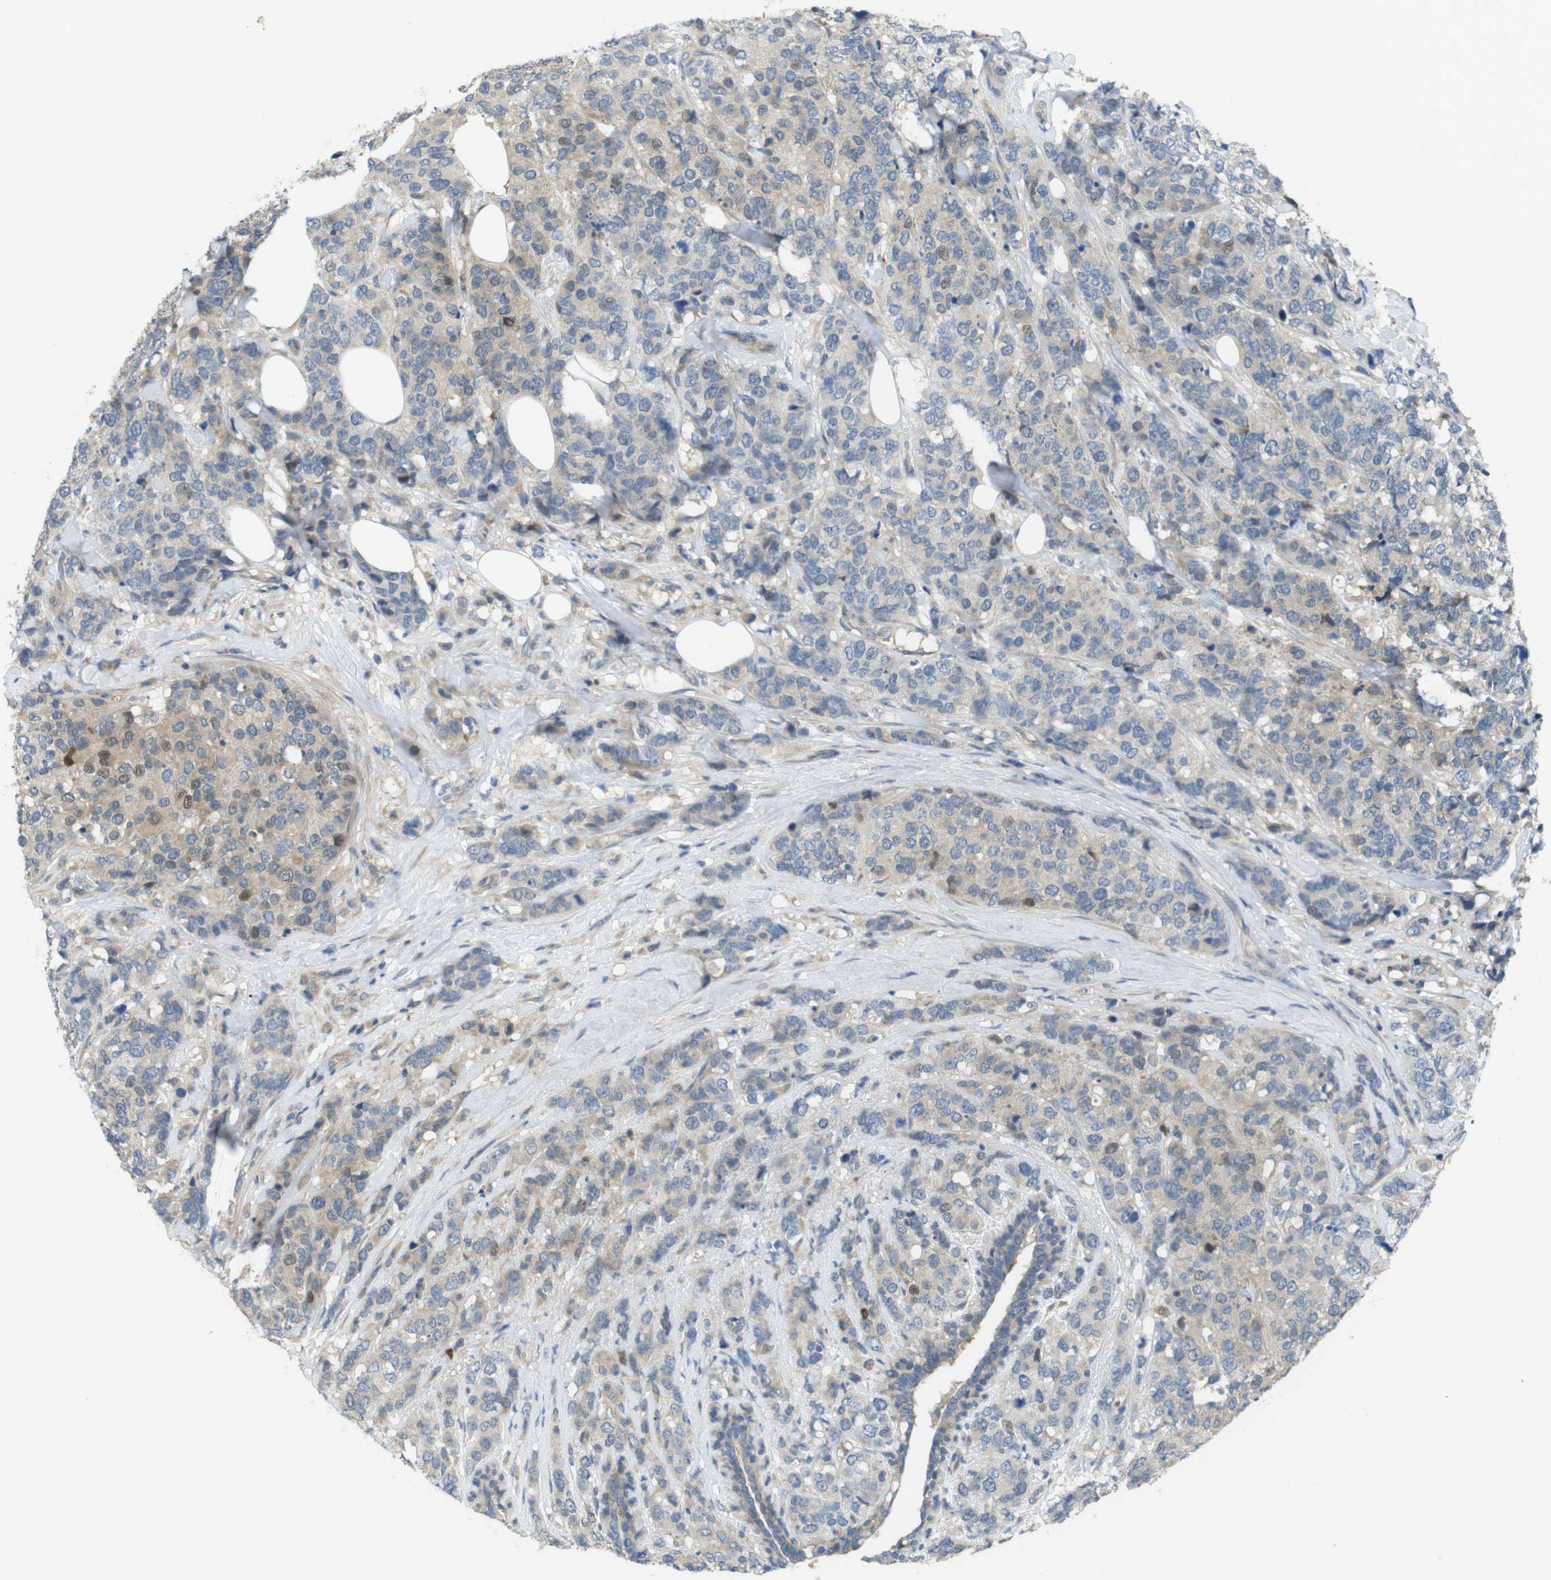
{"staining": {"intensity": "weak", "quantity": "<25%", "location": "cytoplasmic/membranous,nuclear"}, "tissue": "breast cancer", "cell_type": "Tumor cells", "image_type": "cancer", "snomed": [{"axis": "morphology", "description": "Lobular carcinoma"}, {"axis": "topography", "description": "Breast"}], "caption": "IHC micrograph of human breast cancer stained for a protein (brown), which displays no staining in tumor cells.", "gene": "ABHD15", "patient": {"sex": "female", "age": 59}}